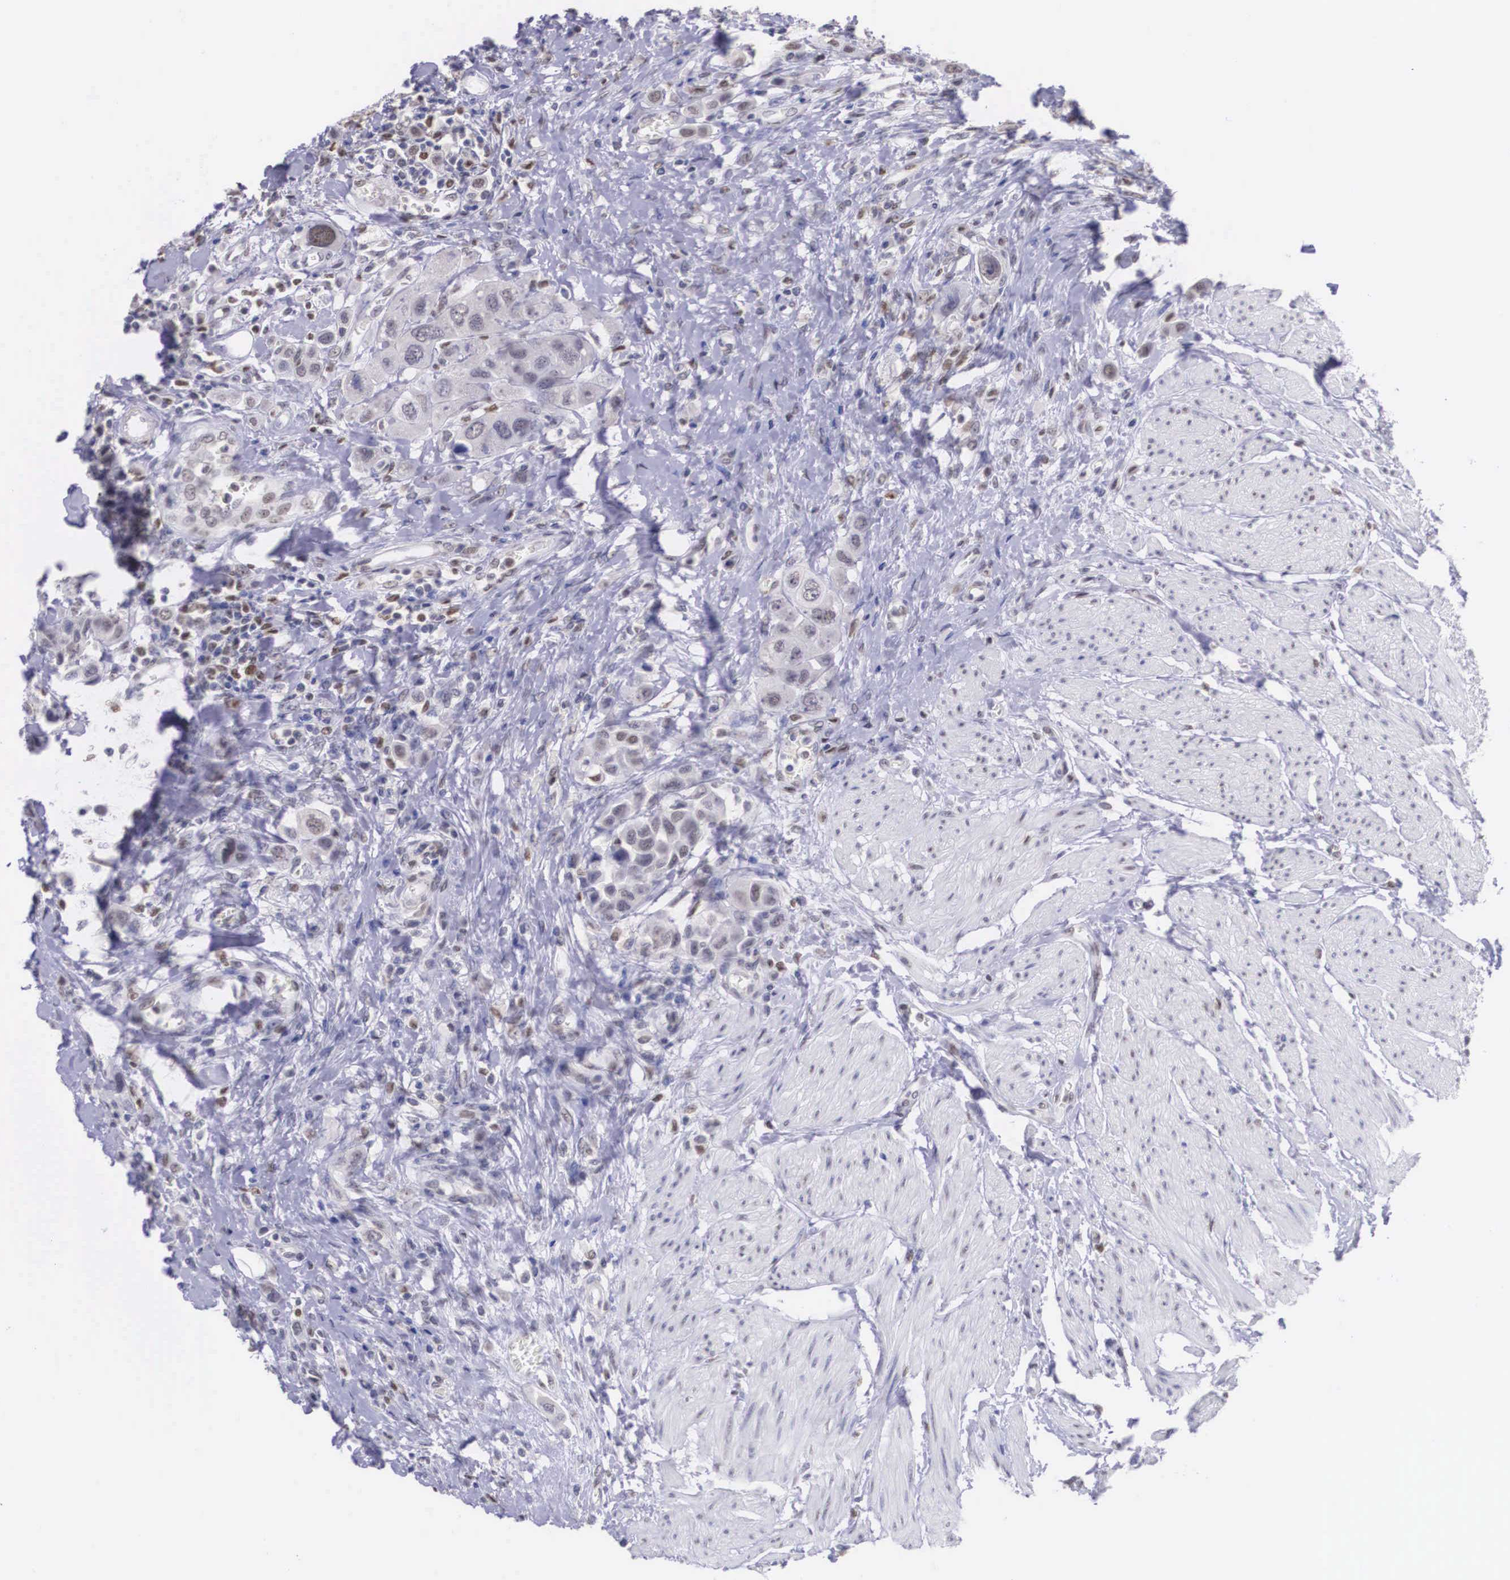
{"staining": {"intensity": "weak", "quantity": "<25%", "location": "nuclear"}, "tissue": "urothelial cancer", "cell_type": "Tumor cells", "image_type": "cancer", "snomed": [{"axis": "morphology", "description": "Urothelial carcinoma, High grade"}, {"axis": "topography", "description": "Urinary bladder"}], "caption": "This is an IHC image of high-grade urothelial carcinoma. There is no staining in tumor cells.", "gene": "ETV6", "patient": {"sex": "male", "age": 50}}